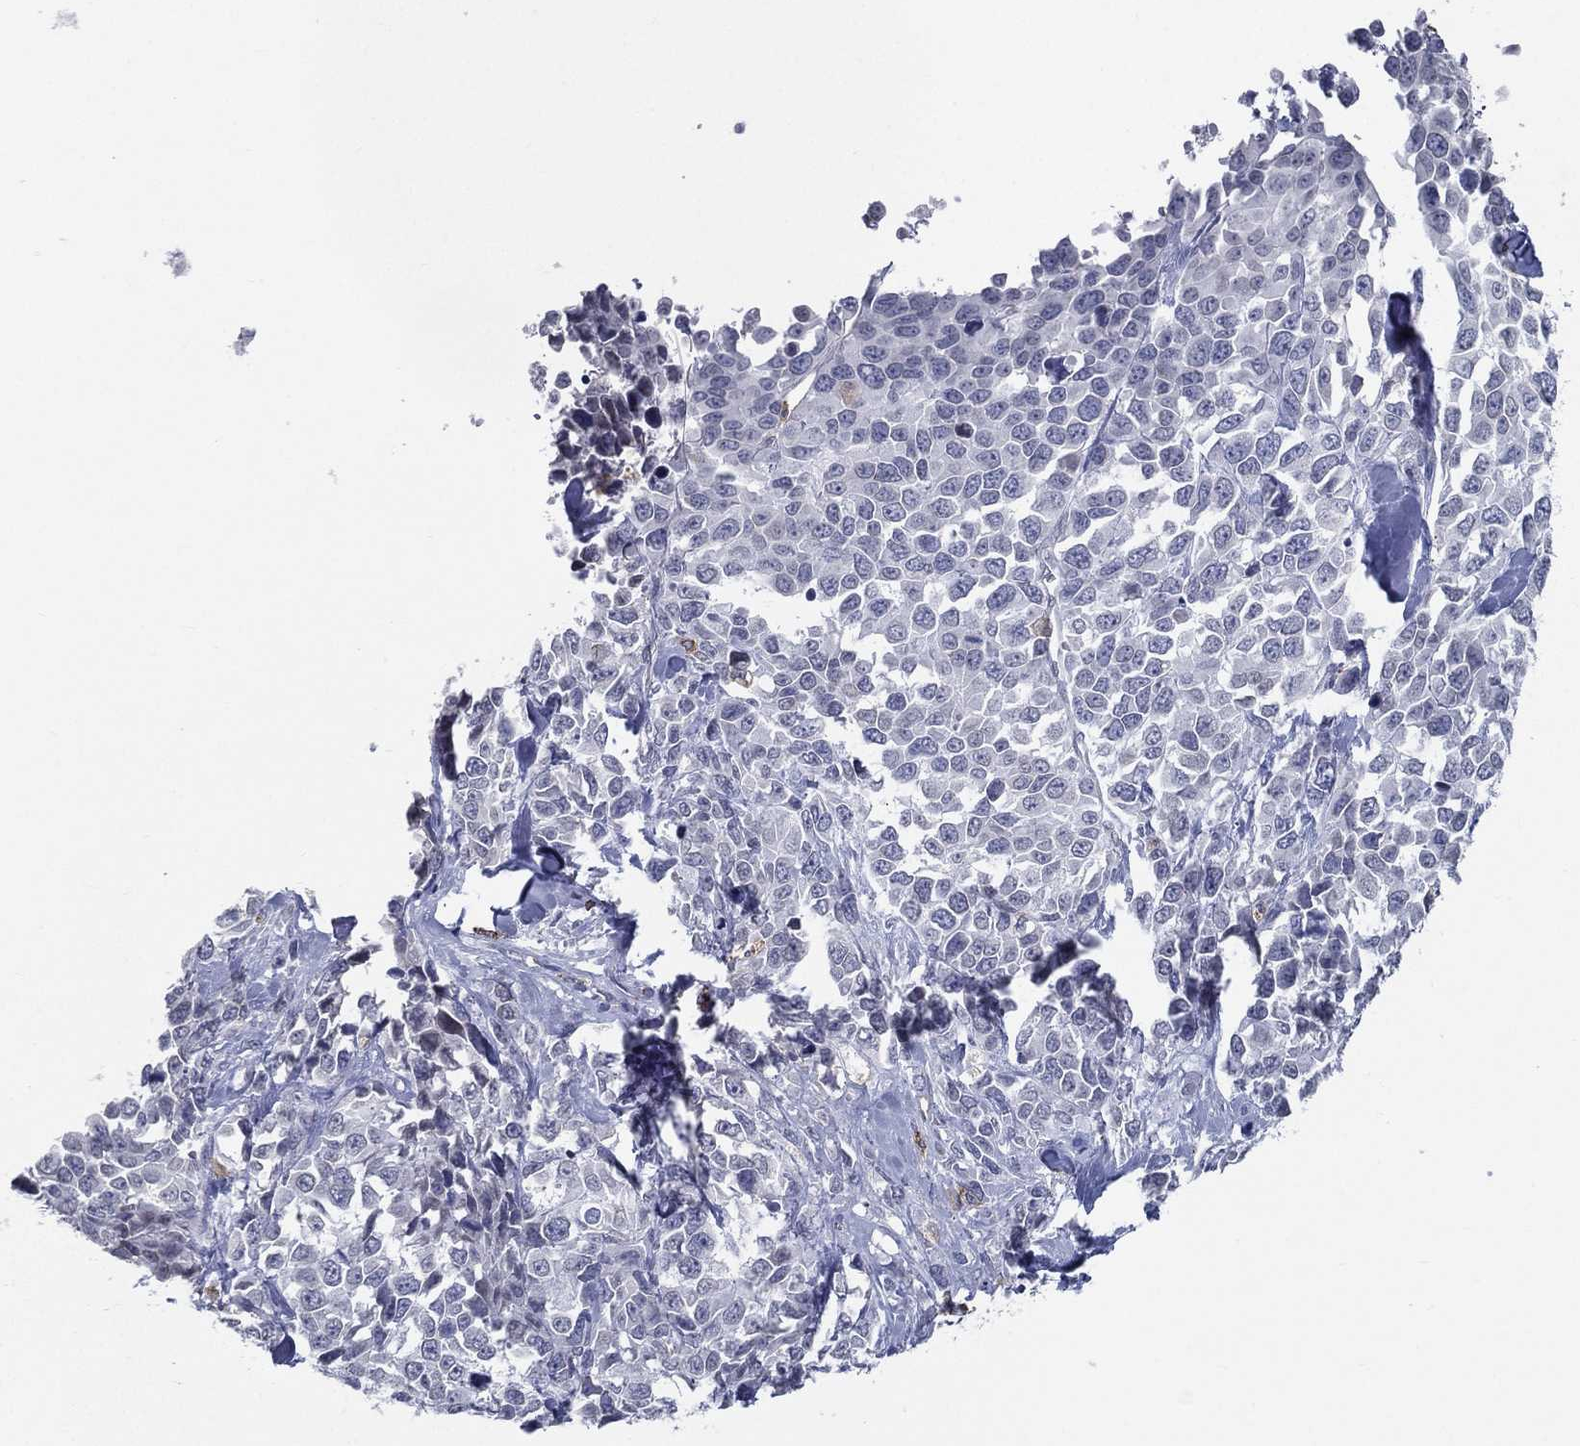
{"staining": {"intensity": "negative", "quantity": "none", "location": "none"}, "tissue": "melanoma", "cell_type": "Tumor cells", "image_type": "cancer", "snomed": [{"axis": "morphology", "description": "Malignant melanoma, Metastatic site"}, {"axis": "topography", "description": "Skin"}], "caption": "This micrograph is of malignant melanoma (metastatic site) stained with IHC to label a protein in brown with the nuclei are counter-stained blue. There is no expression in tumor cells.", "gene": "EVI2B", "patient": {"sex": "male", "age": 84}}